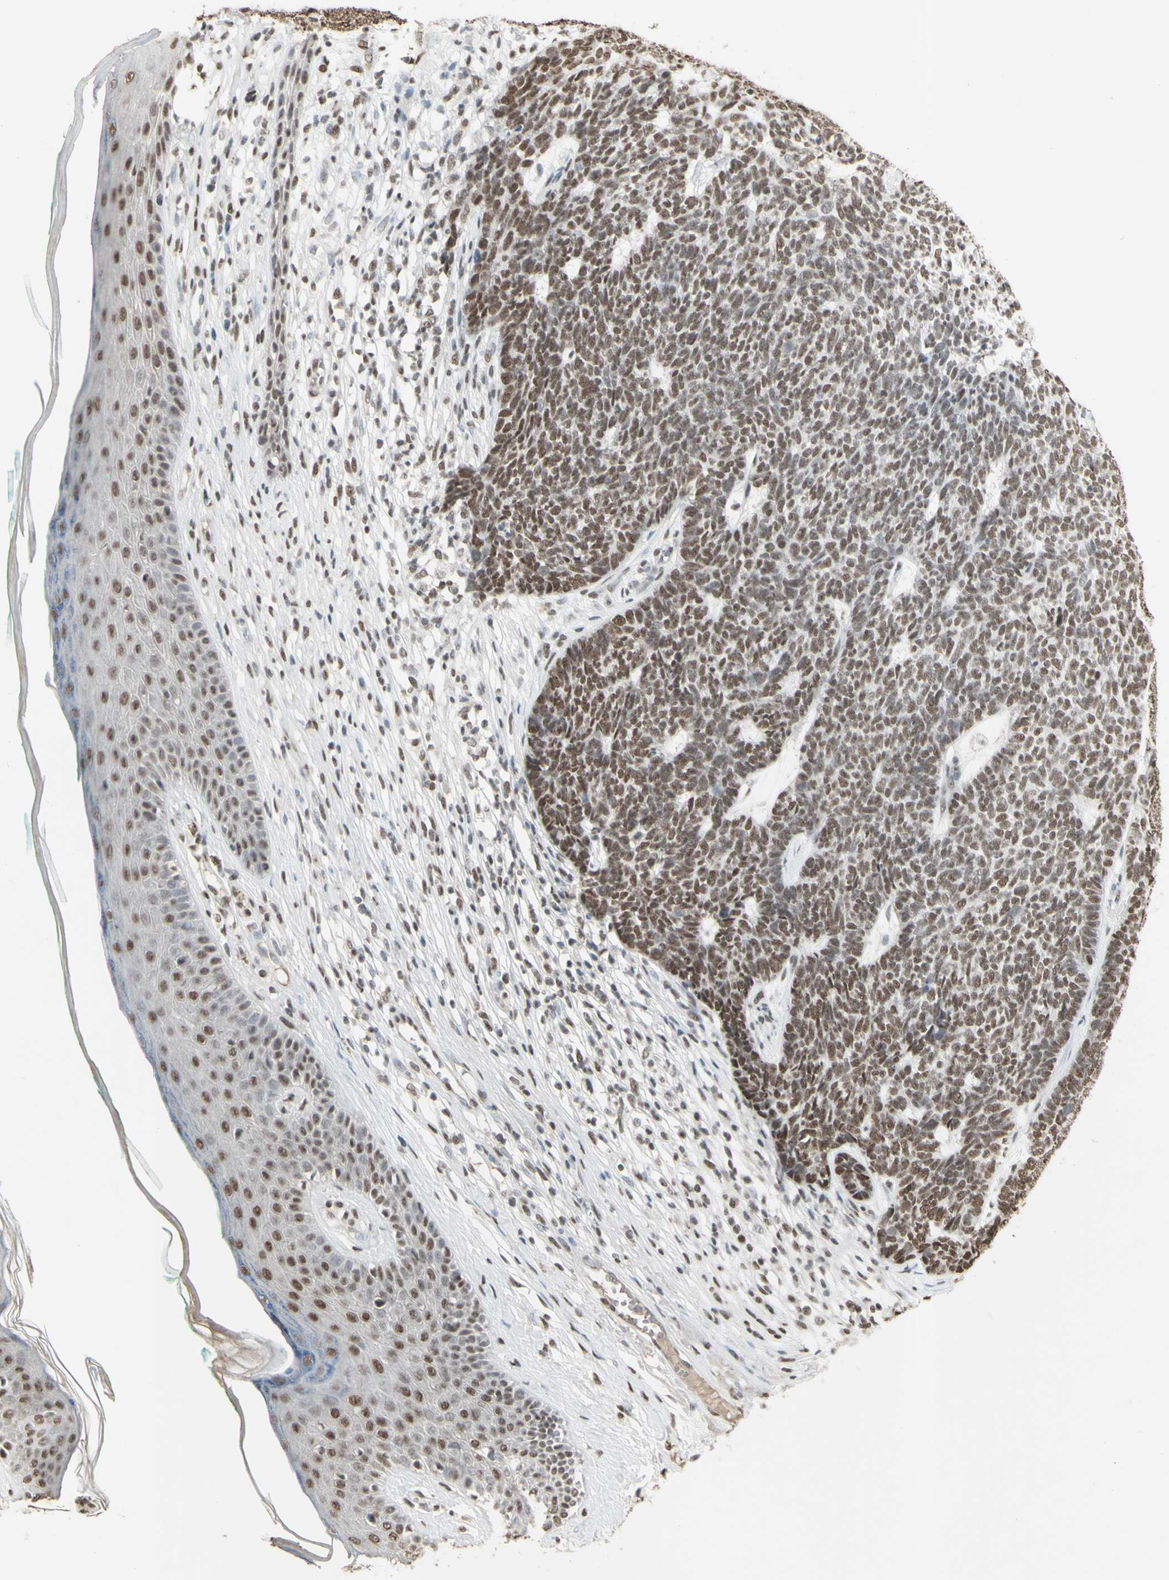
{"staining": {"intensity": "moderate", "quantity": ">75%", "location": "nuclear"}, "tissue": "skin cancer", "cell_type": "Tumor cells", "image_type": "cancer", "snomed": [{"axis": "morphology", "description": "Basal cell carcinoma"}, {"axis": "topography", "description": "Skin"}], "caption": "A brown stain highlights moderate nuclear staining of a protein in skin cancer tumor cells.", "gene": "TRIM28", "patient": {"sex": "female", "age": 84}}